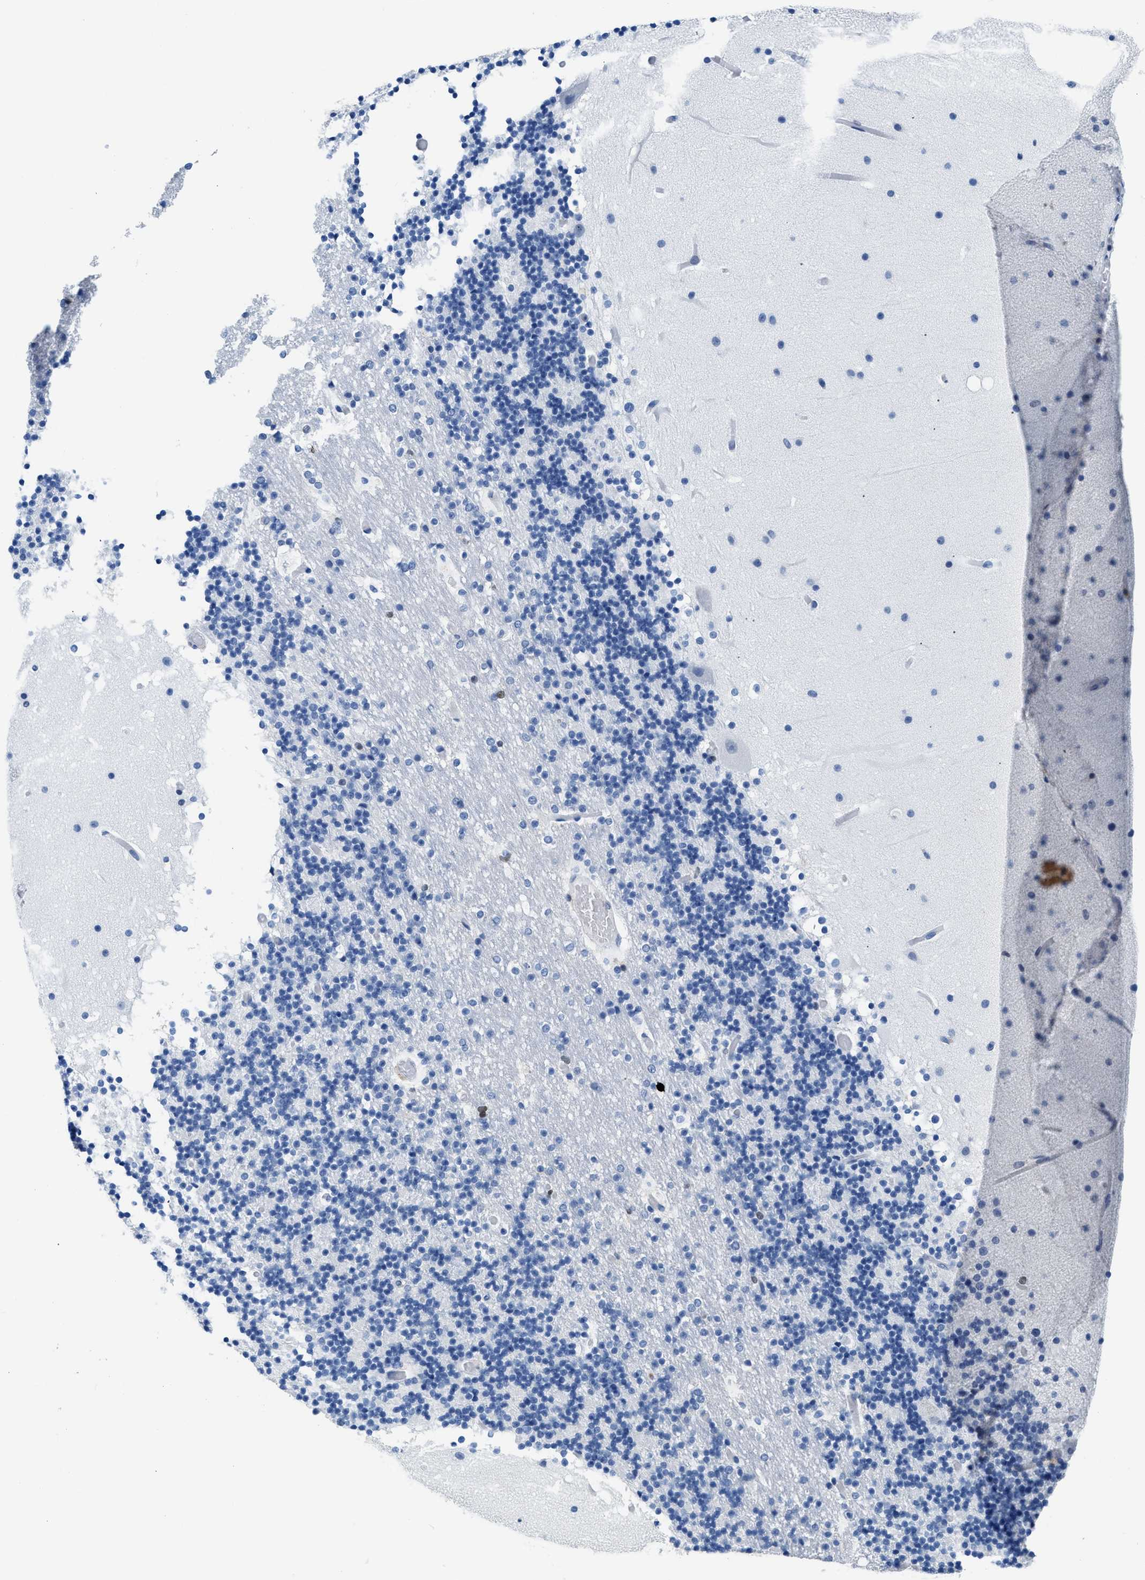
{"staining": {"intensity": "negative", "quantity": "none", "location": "none"}, "tissue": "cerebellum", "cell_type": "Cells in granular layer", "image_type": "normal", "snomed": [{"axis": "morphology", "description": "Normal tissue, NOS"}, {"axis": "topography", "description": "Cerebellum"}], "caption": "High power microscopy image of an IHC micrograph of unremarkable cerebellum, revealing no significant staining in cells in granular layer.", "gene": "NFATC2", "patient": {"sex": "male", "age": 57}}